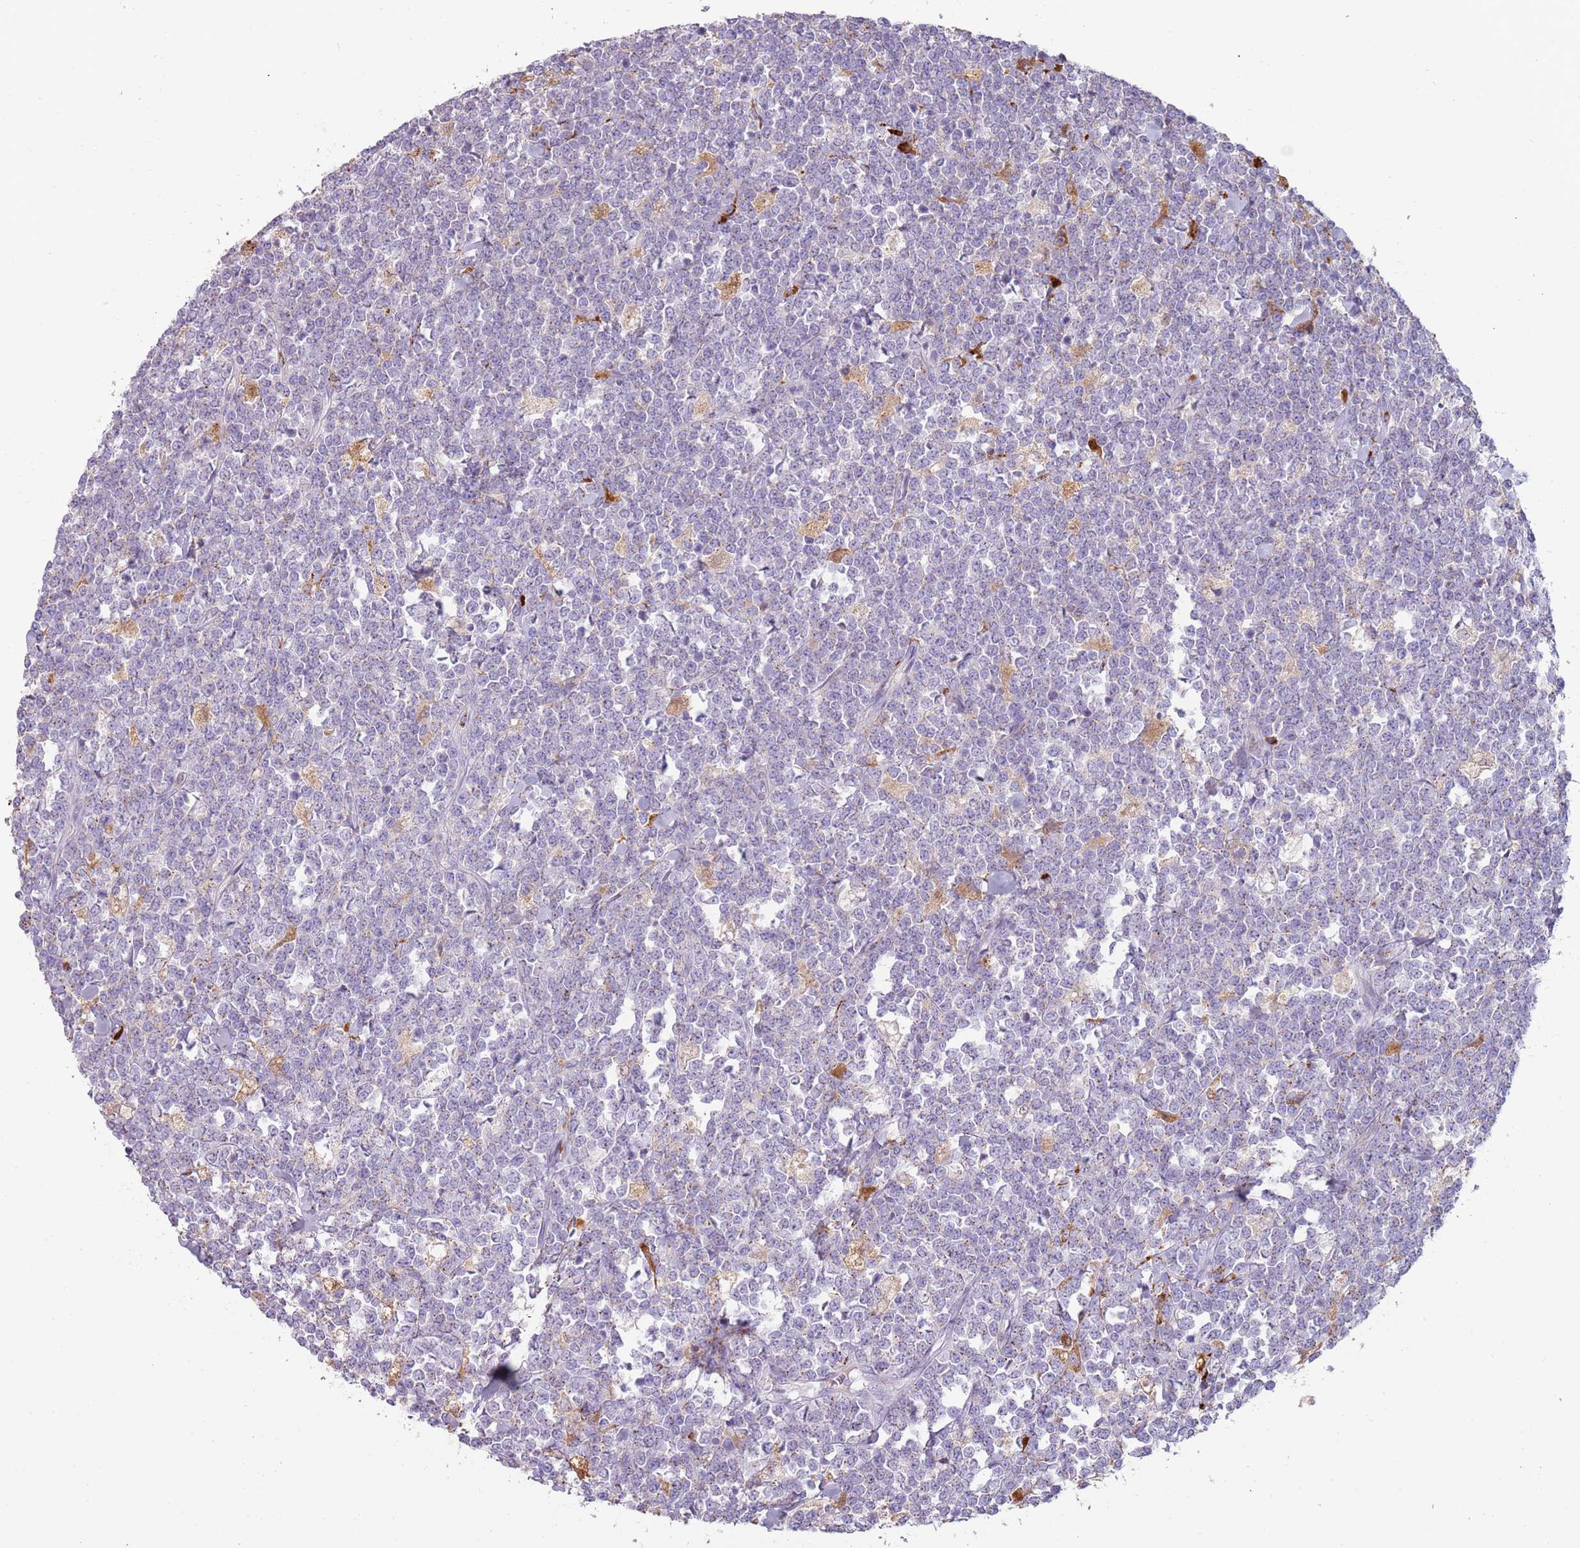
{"staining": {"intensity": "negative", "quantity": "none", "location": "none"}, "tissue": "lymphoma", "cell_type": "Tumor cells", "image_type": "cancer", "snomed": [{"axis": "morphology", "description": "Malignant lymphoma, non-Hodgkin's type, High grade"}, {"axis": "topography", "description": "Small intestine"}], "caption": "An image of lymphoma stained for a protein shows no brown staining in tumor cells. (DAB IHC visualized using brightfield microscopy, high magnification).", "gene": "NWD2", "patient": {"sex": "male", "age": 8}}